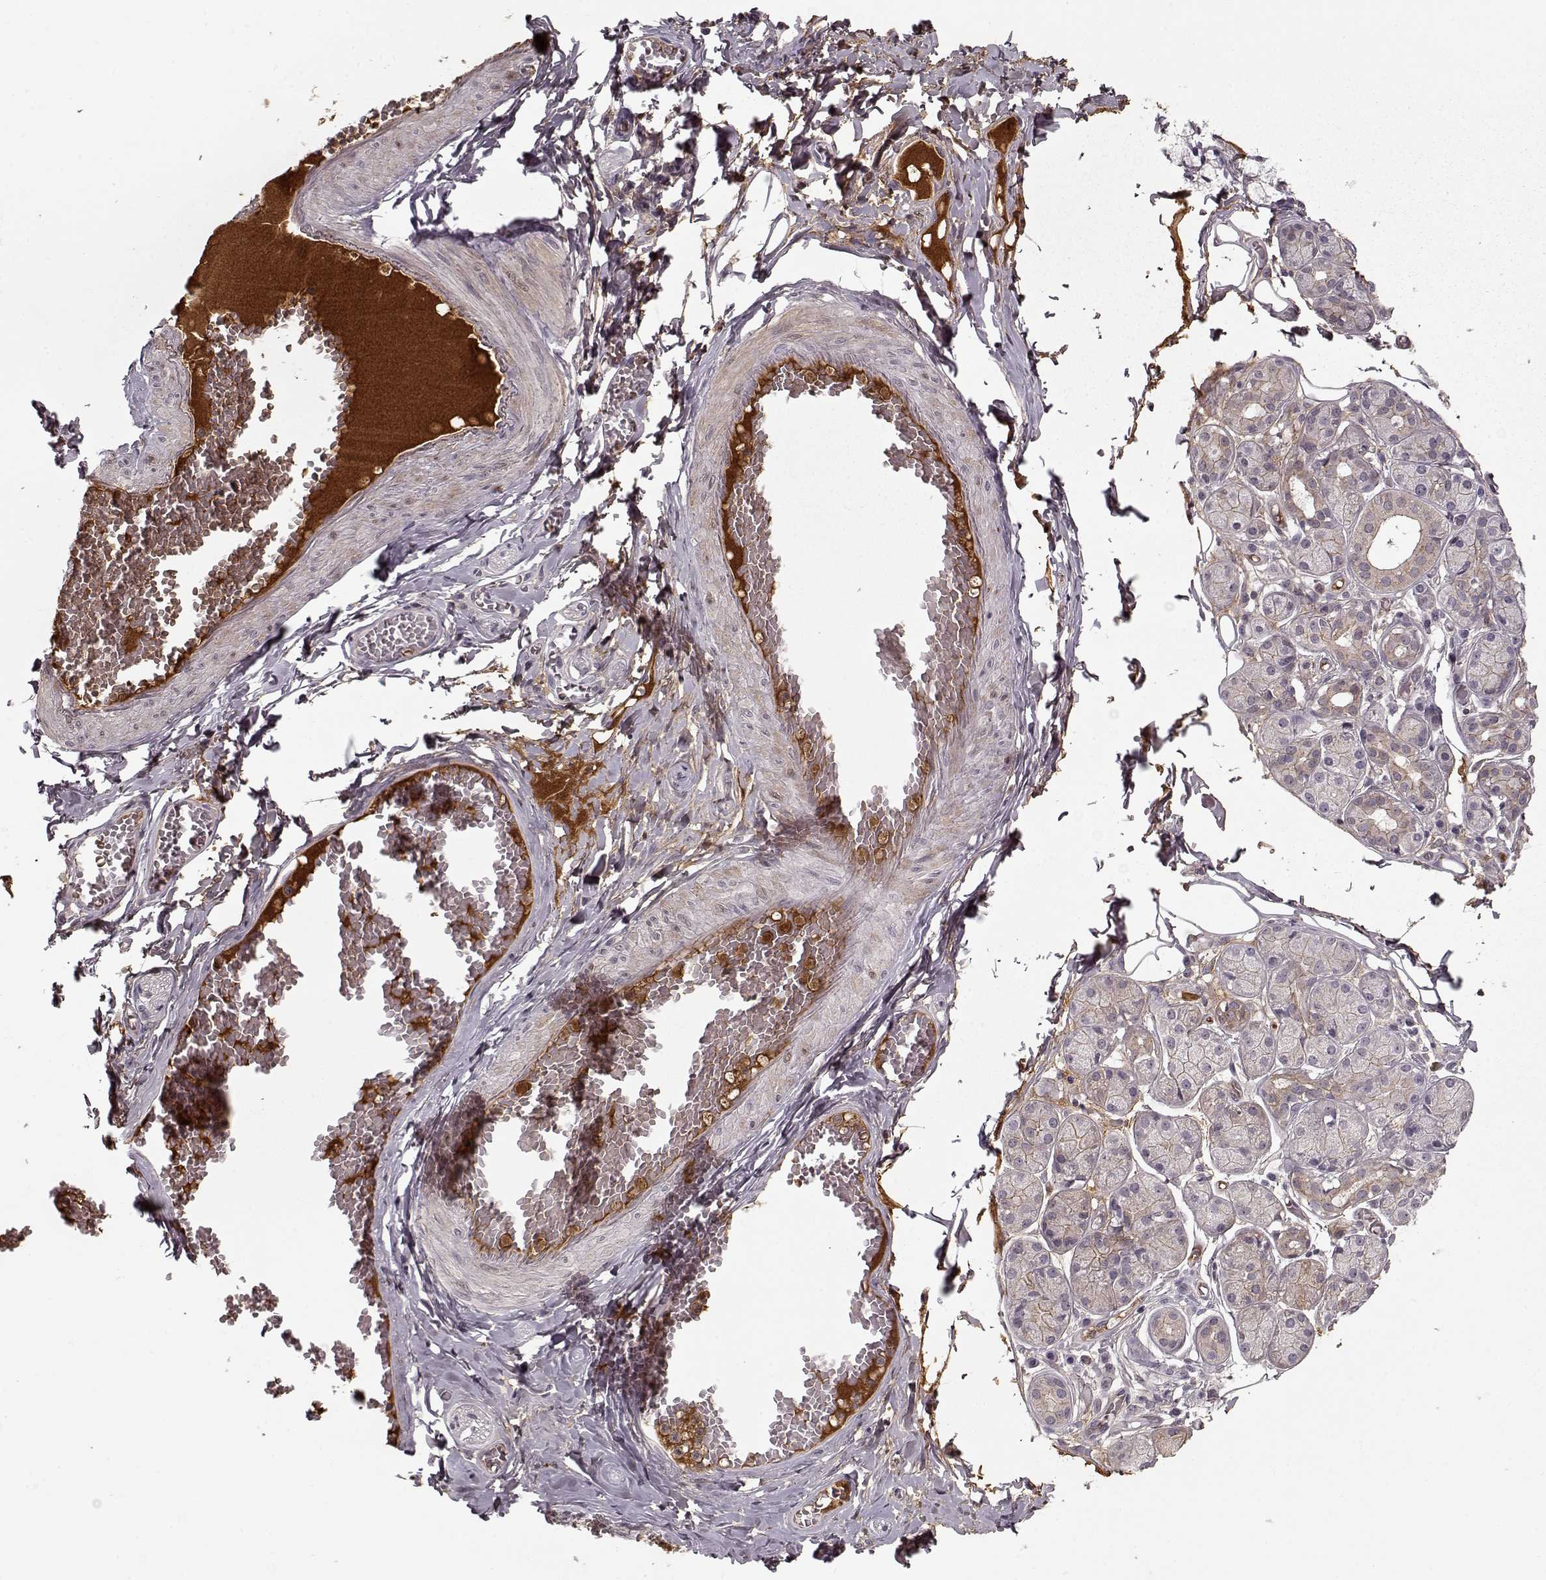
{"staining": {"intensity": "negative", "quantity": "none", "location": "none"}, "tissue": "salivary gland", "cell_type": "Glandular cells", "image_type": "normal", "snomed": [{"axis": "morphology", "description": "Normal tissue, NOS"}, {"axis": "topography", "description": "Salivary gland"}, {"axis": "topography", "description": "Peripheral nerve tissue"}], "caption": "Immunohistochemical staining of normal salivary gland demonstrates no significant staining in glandular cells. Brightfield microscopy of IHC stained with DAB (brown) and hematoxylin (blue), captured at high magnification.", "gene": "AFM", "patient": {"sex": "male", "age": 71}}